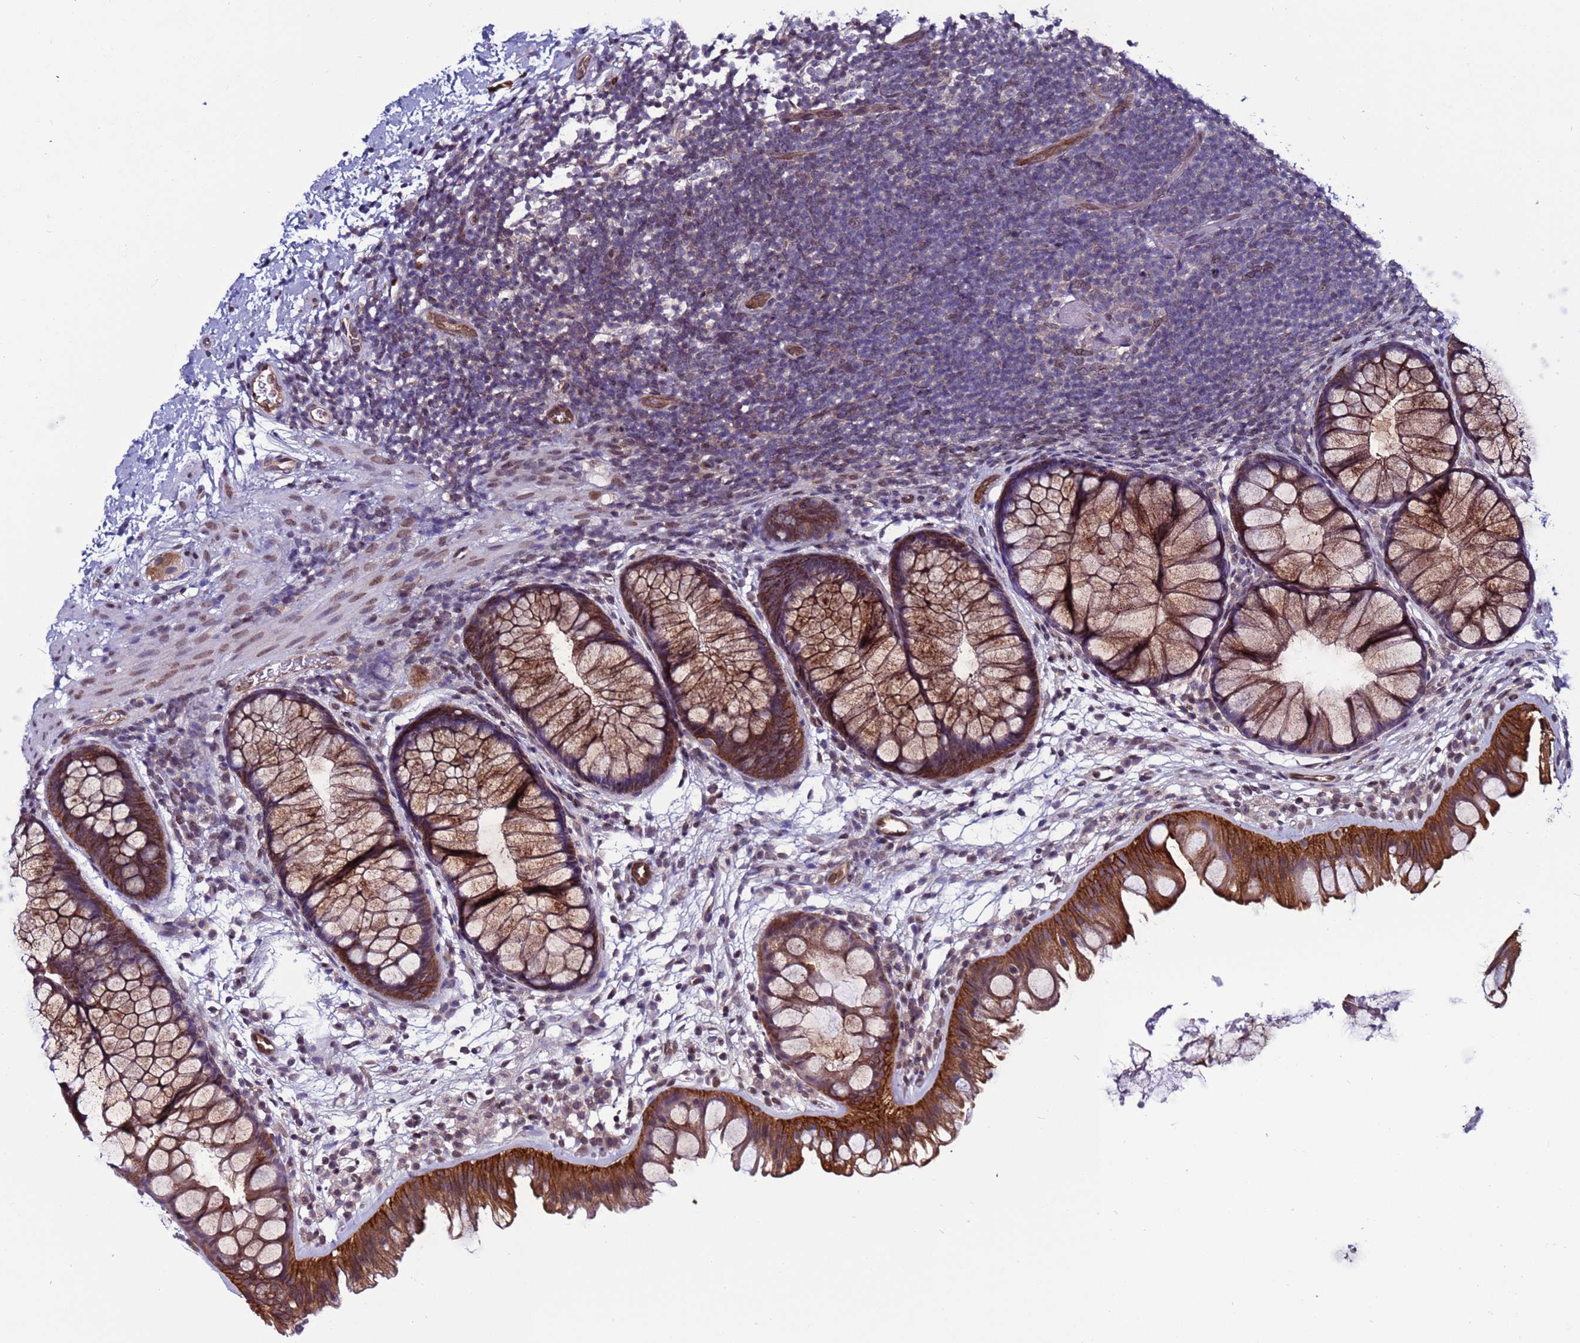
{"staining": {"intensity": "moderate", "quantity": ">75%", "location": "cytoplasmic/membranous"}, "tissue": "colon", "cell_type": "Endothelial cells", "image_type": "normal", "snomed": [{"axis": "morphology", "description": "Normal tissue, NOS"}, {"axis": "topography", "description": "Colon"}], "caption": "Immunohistochemistry micrograph of normal human colon stained for a protein (brown), which shows medium levels of moderate cytoplasmic/membranous staining in approximately >75% of endothelial cells.", "gene": "TRIM37", "patient": {"sex": "female", "age": 62}}